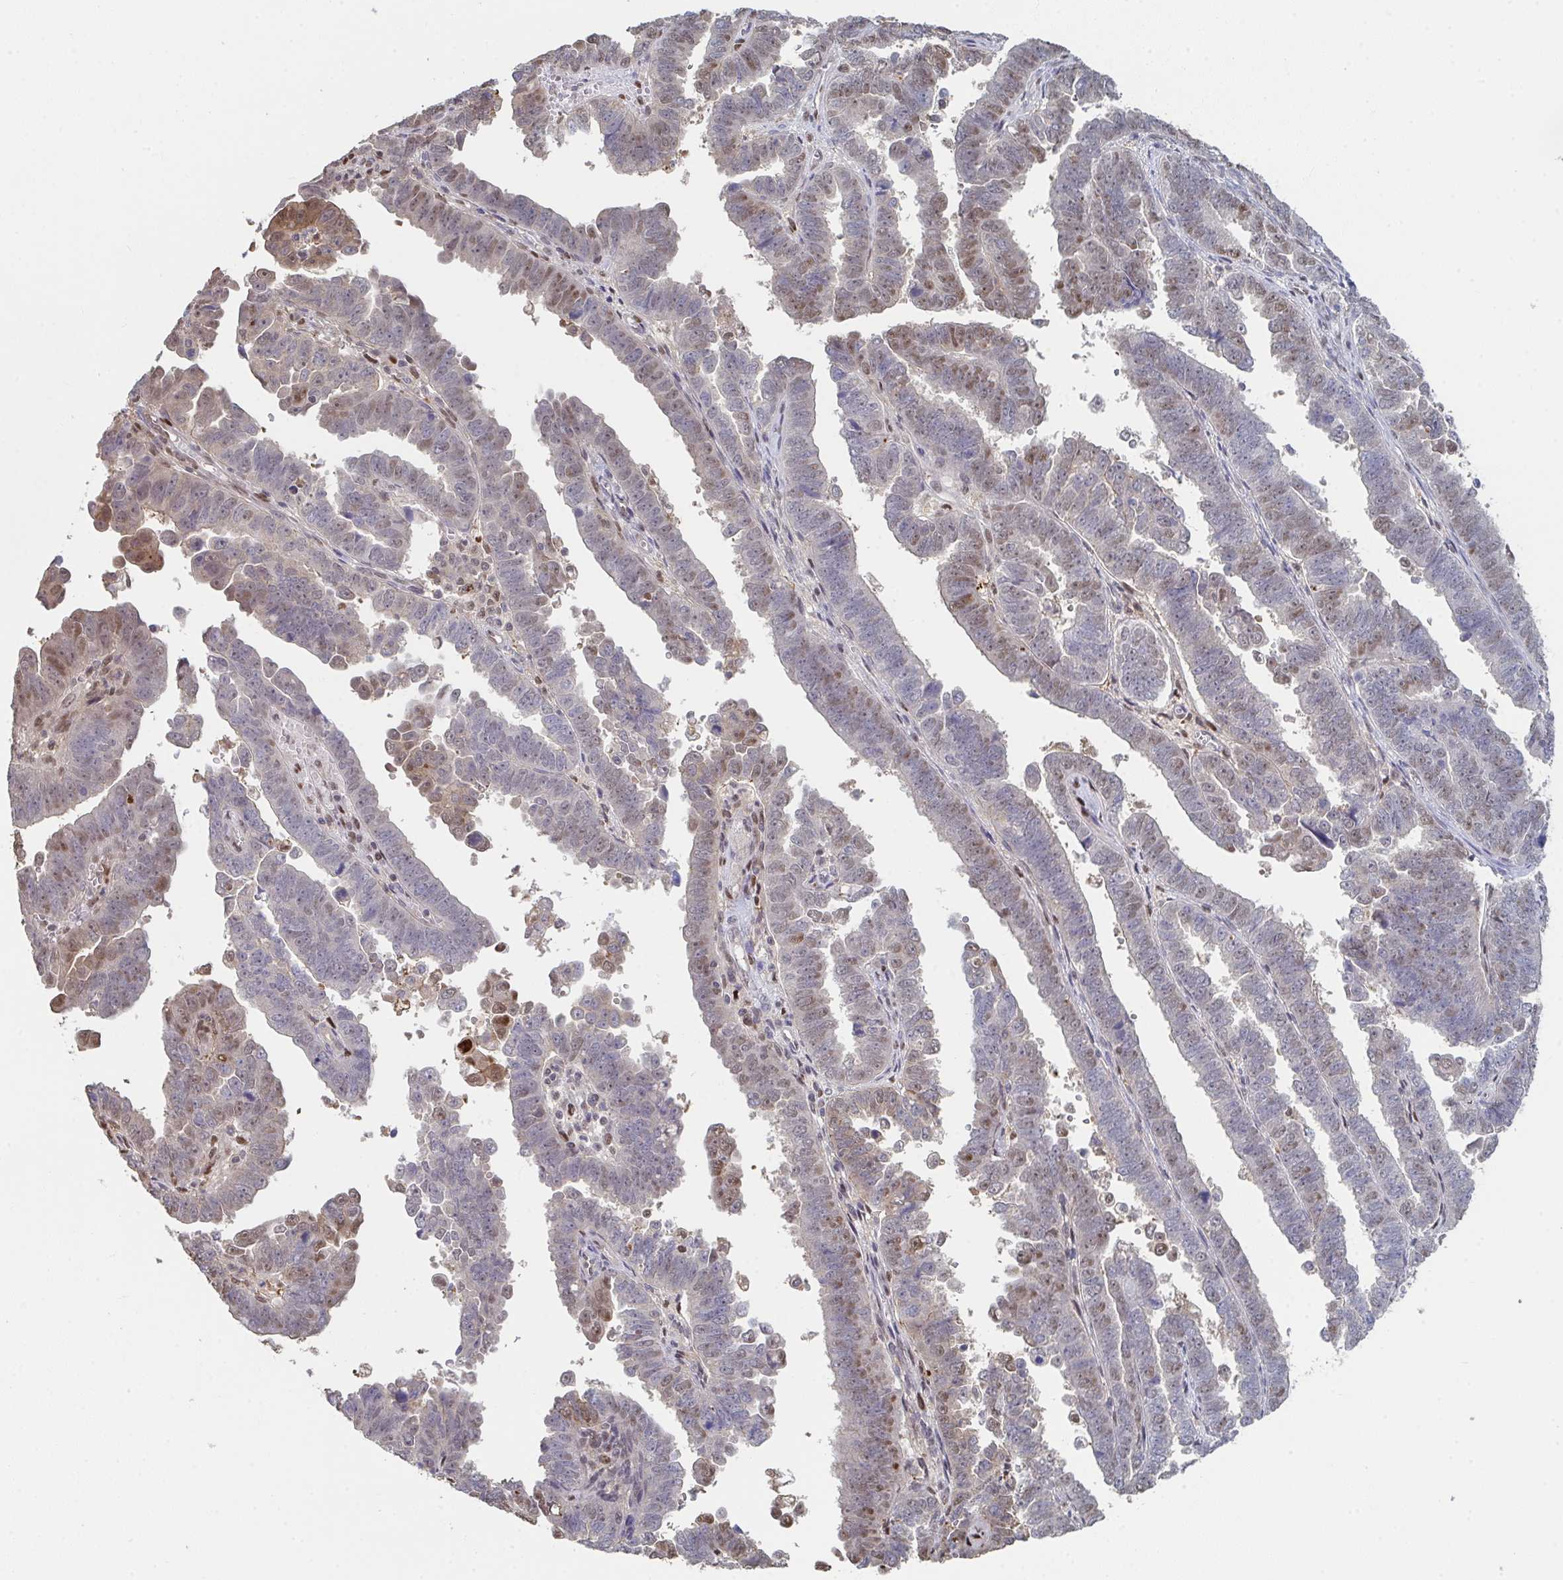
{"staining": {"intensity": "moderate", "quantity": "25%-75%", "location": "nuclear"}, "tissue": "endometrial cancer", "cell_type": "Tumor cells", "image_type": "cancer", "snomed": [{"axis": "morphology", "description": "Adenocarcinoma, NOS"}, {"axis": "topography", "description": "Endometrium"}], "caption": "A micrograph showing moderate nuclear staining in approximately 25%-75% of tumor cells in endometrial cancer, as visualized by brown immunohistochemical staining.", "gene": "ACD", "patient": {"sex": "female", "age": 75}}